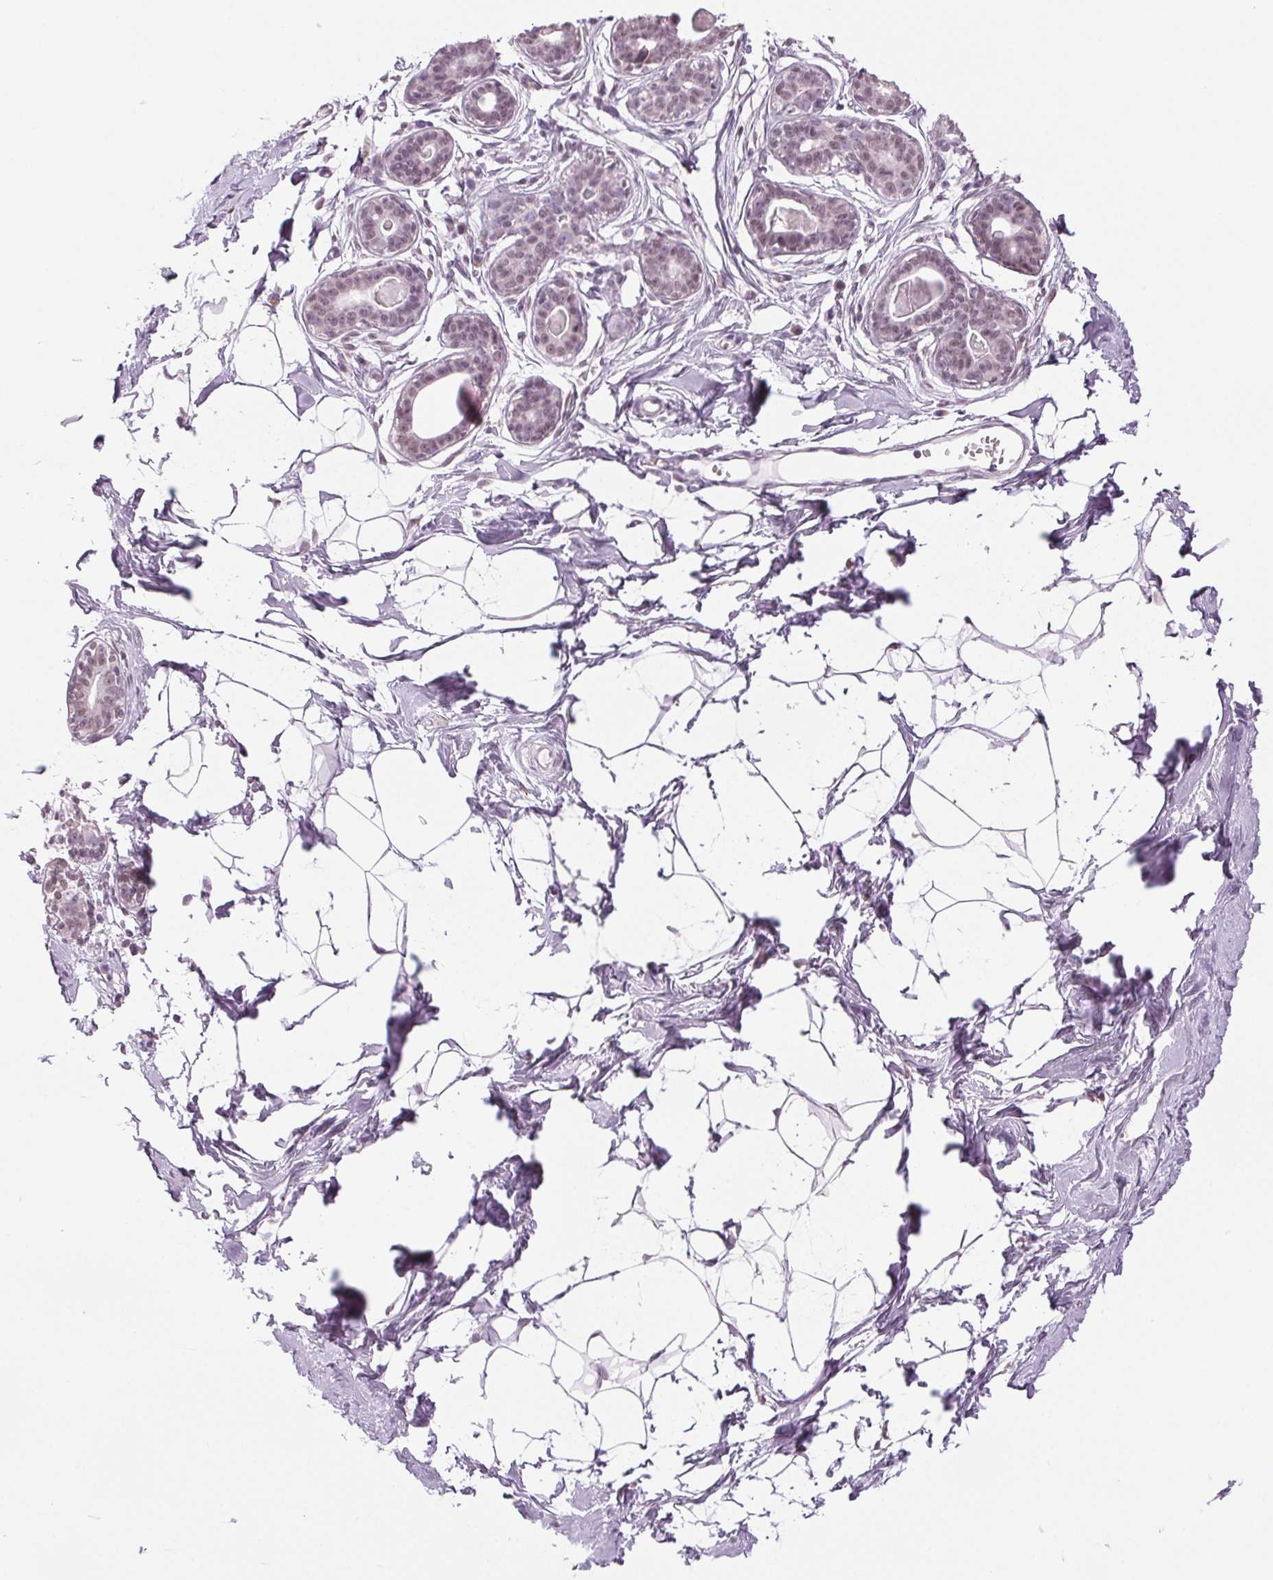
{"staining": {"intensity": "weak", "quantity": "25%-75%", "location": "nuclear"}, "tissue": "breast", "cell_type": "Adipocytes", "image_type": "normal", "snomed": [{"axis": "morphology", "description": "Normal tissue, NOS"}, {"axis": "topography", "description": "Breast"}], "caption": "This is a micrograph of immunohistochemistry staining of benign breast, which shows weak positivity in the nuclear of adipocytes.", "gene": "DNAJC6", "patient": {"sex": "female", "age": 45}}